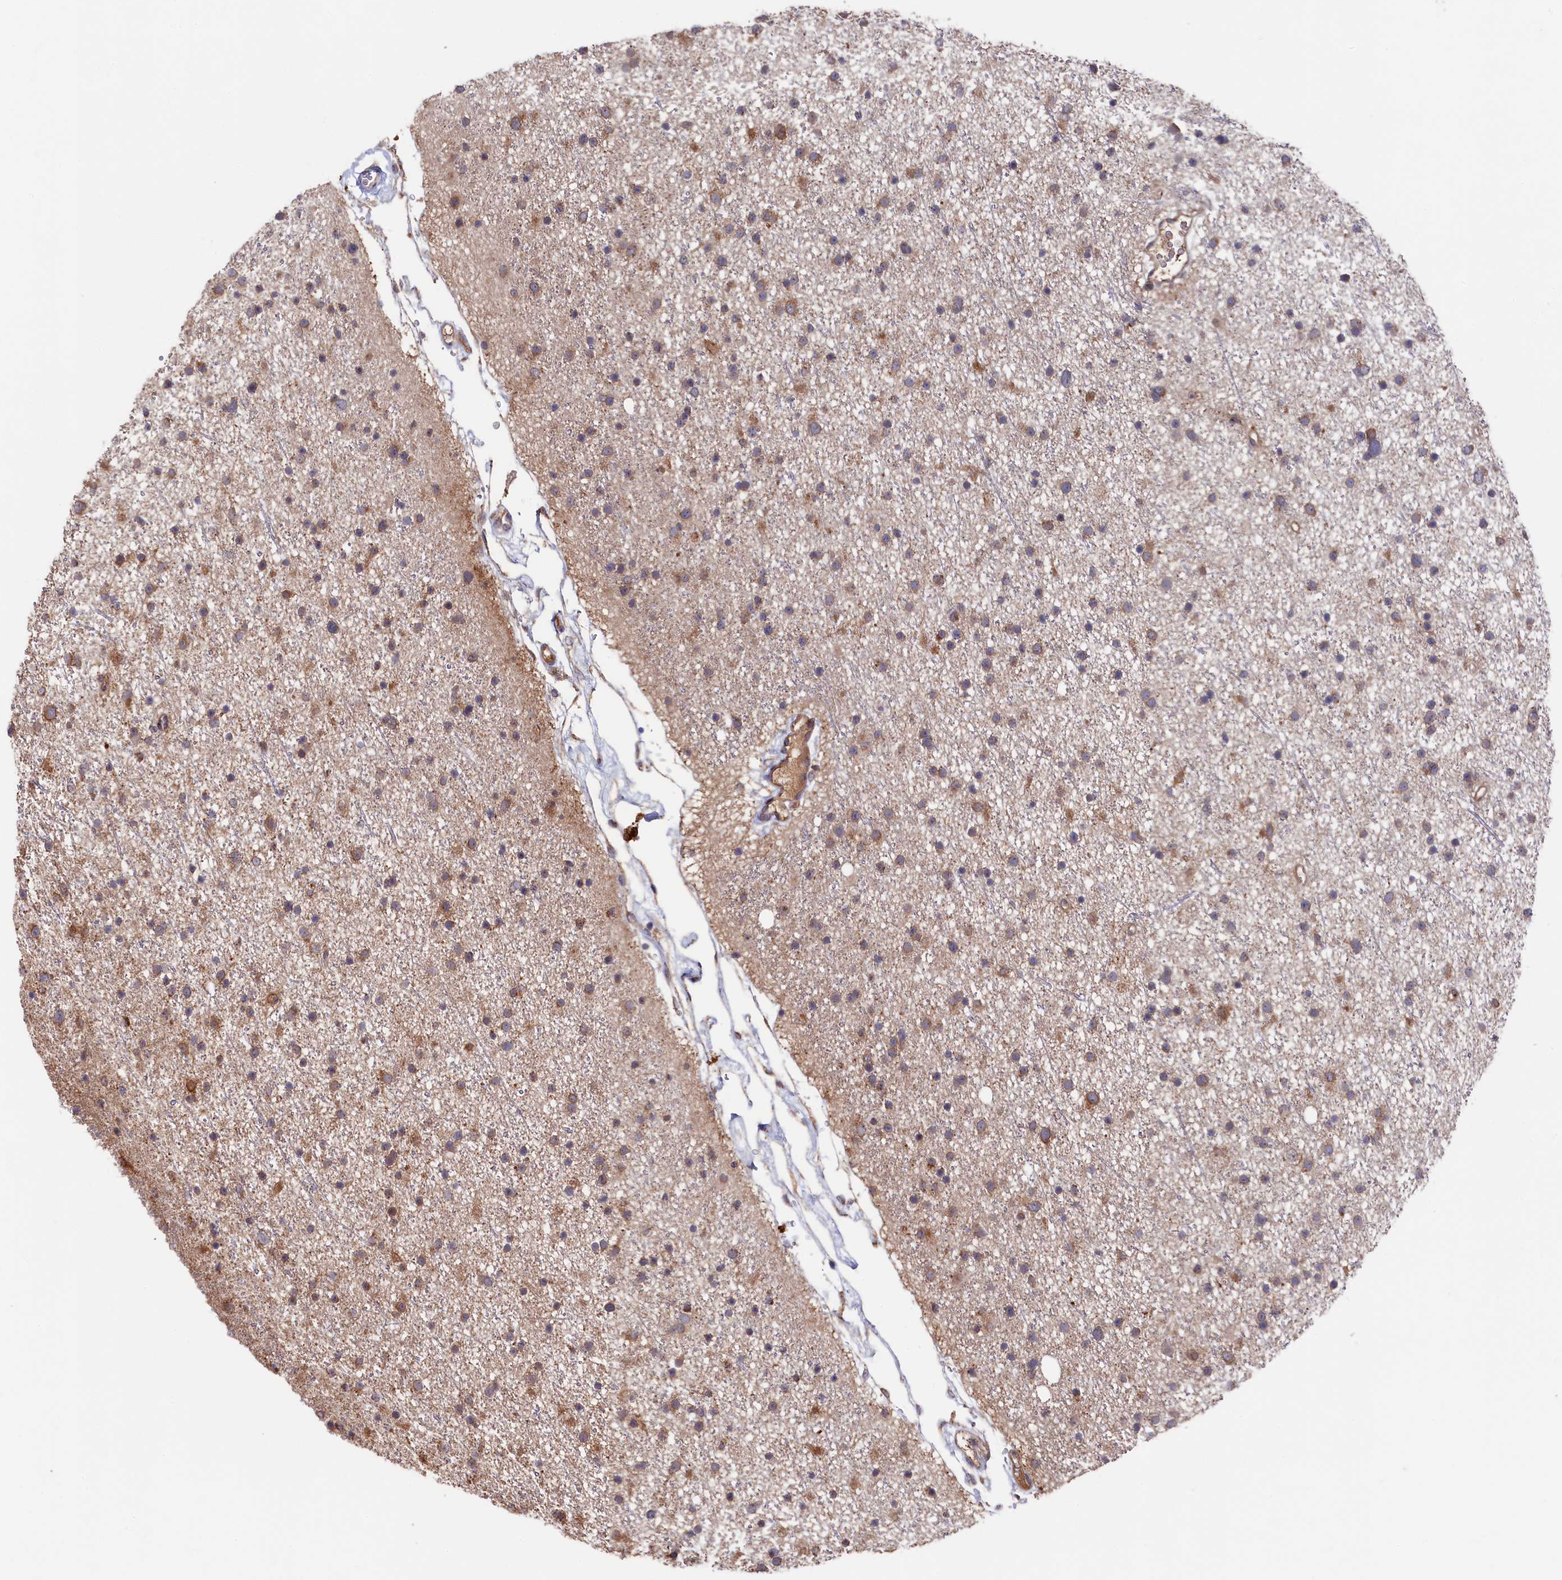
{"staining": {"intensity": "moderate", "quantity": ">75%", "location": "cytoplasmic/membranous"}, "tissue": "glioma", "cell_type": "Tumor cells", "image_type": "cancer", "snomed": [{"axis": "morphology", "description": "Glioma, malignant, Low grade"}, {"axis": "topography", "description": "Cerebral cortex"}], "caption": "Glioma was stained to show a protein in brown. There is medium levels of moderate cytoplasmic/membranous expression in approximately >75% of tumor cells. Nuclei are stained in blue.", "gene": "SLC12A4", "patient": {"sex": "female", "age": 39}}